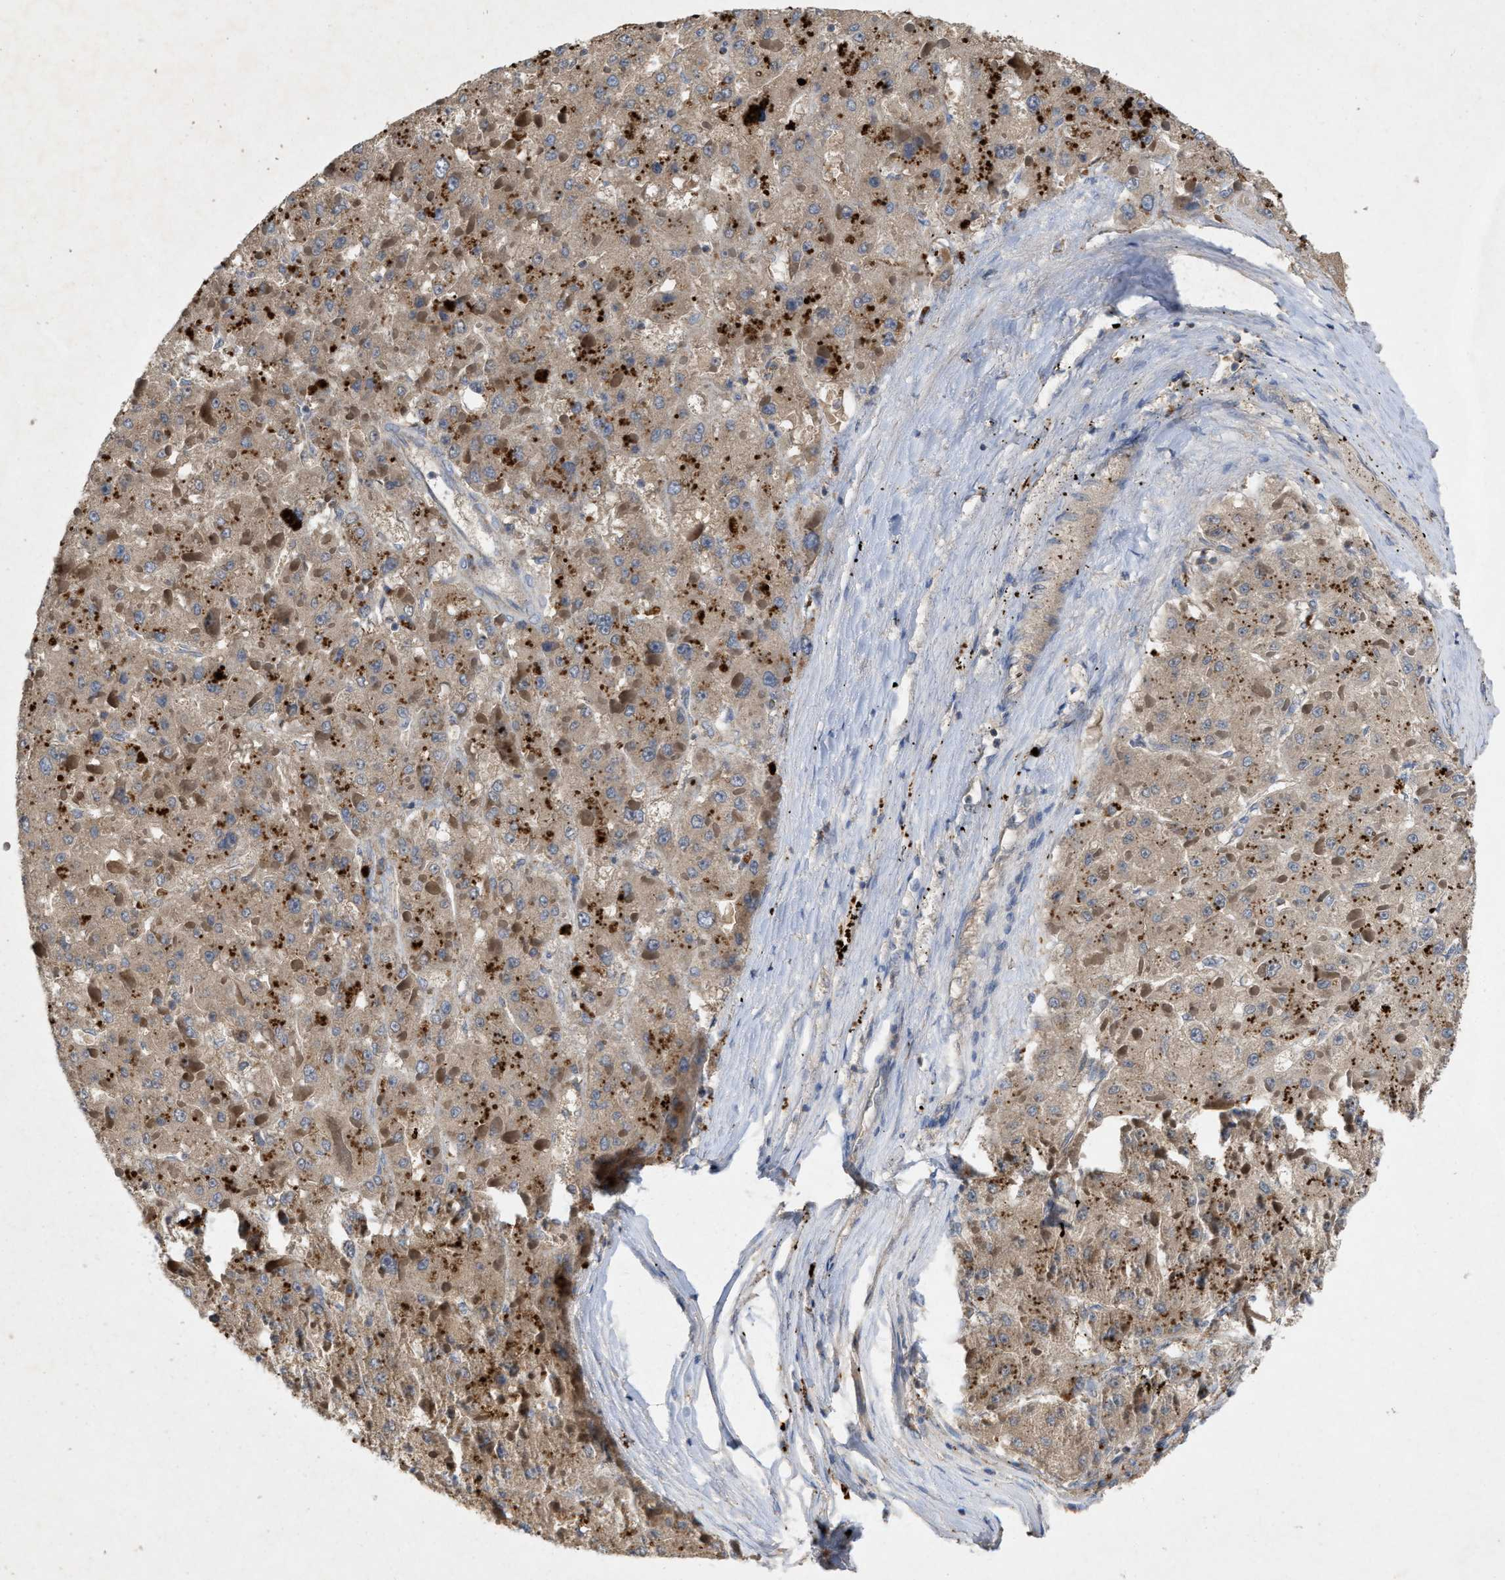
{"staining": {"intensity": "weak", "quantity": ">75%", "location": "cytoplasmic/membranous"}, "tissue": "liver cancer", "cell_type": "Tumor cells", "image_type": "cancer", "snomed": [{"axis": "morphology", "description": "Carcinoma, Hepatocellular, NOS"}, {"axis": "topography", "description": "Liver"}], "caption": "An immunohistochemistry histopathology image of neoplastic tissue is shown. Protein staining in brown highlights weak cytoplasmic/membranous positivity in liver cancer (hepatocellular carcinoma) within tumor cells.", "gene": "LPAR2", "patient": {"sex": "female", "age": 73}}